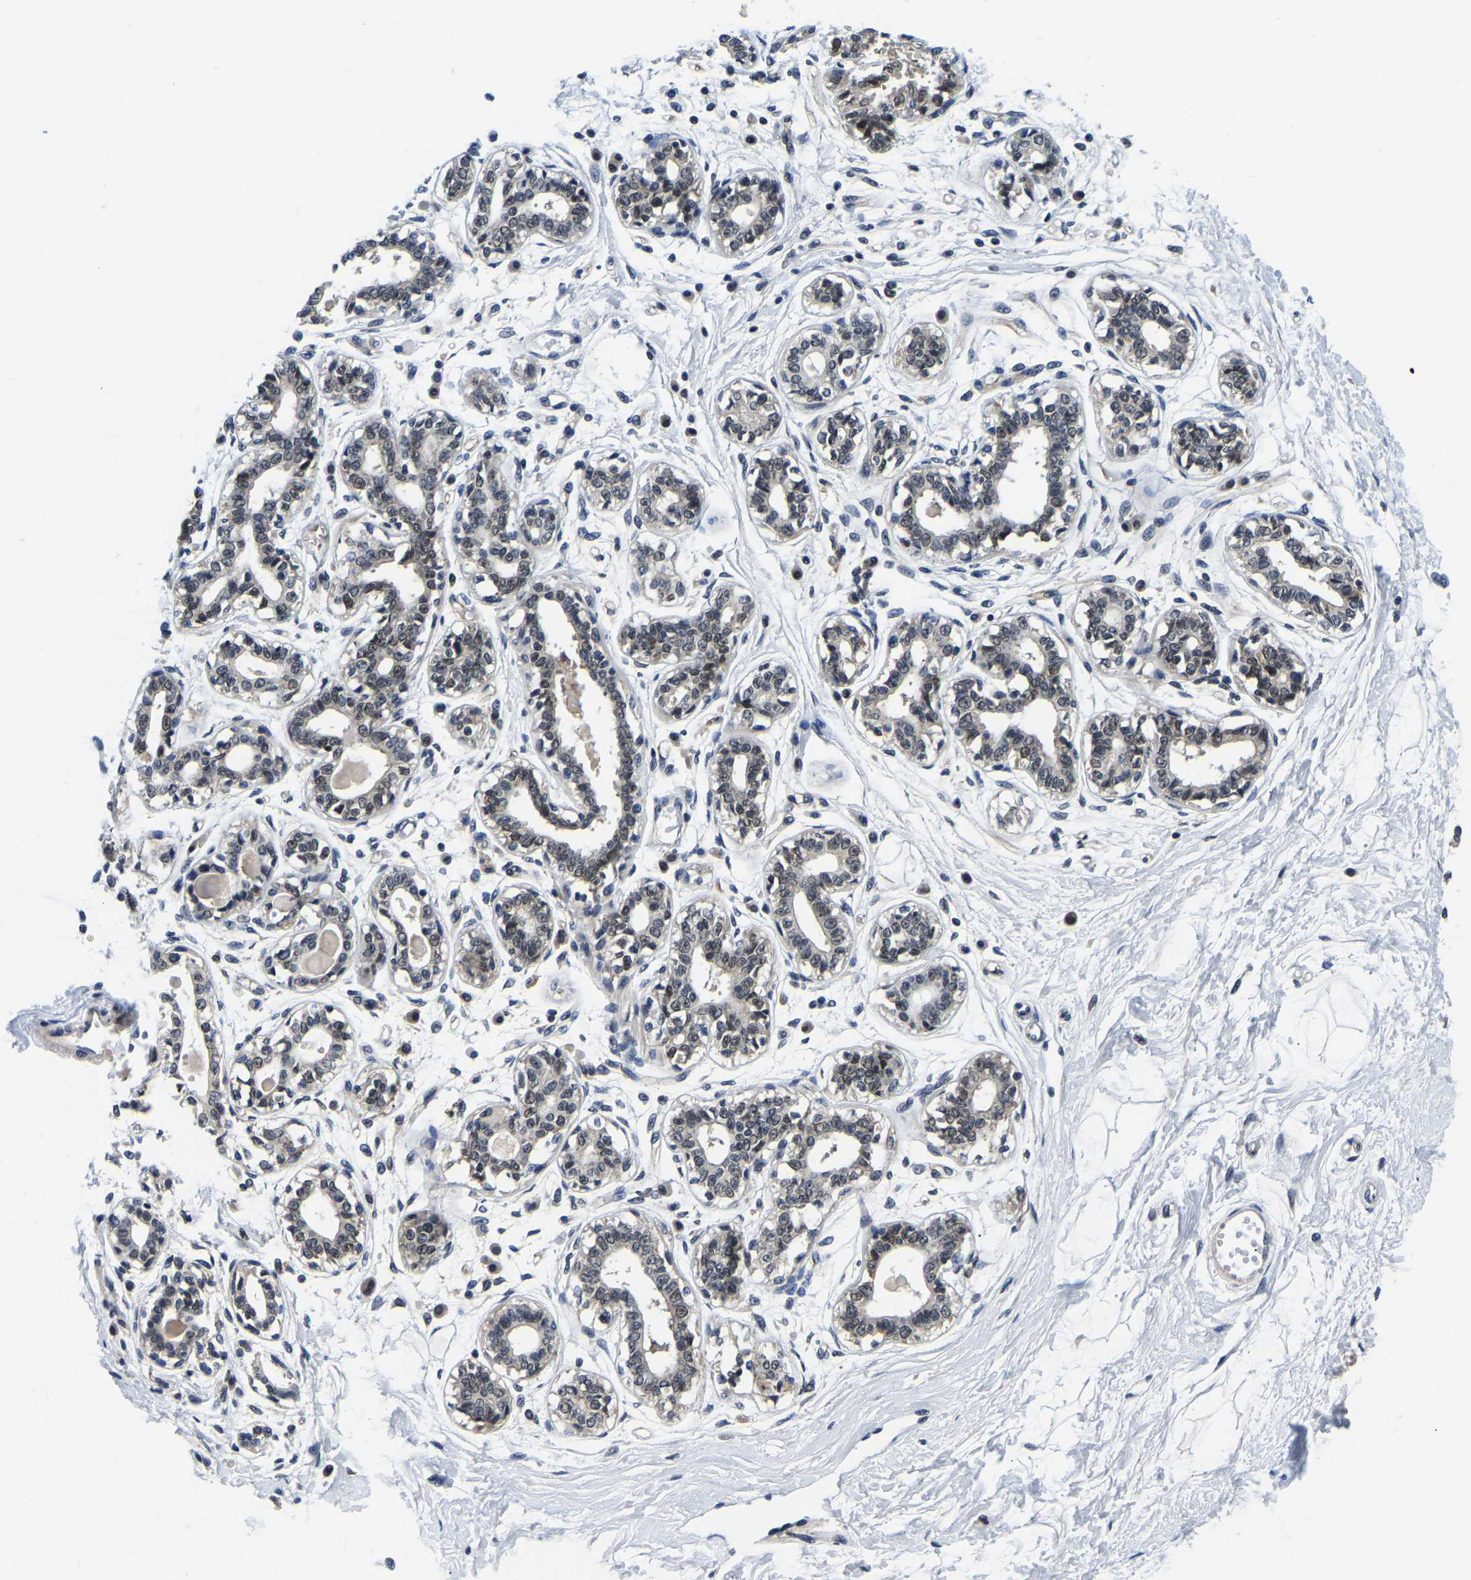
{"staining": {"intensity": "negative", "quantity": "none", "location": "none"}, "tissue": "breast", "cell_type": "Adipocytes", "image_type": "normal", "snomed": [{"axis": "morphology", "description": "Normal tissue, NOS"}, {"axis": "topography", "description": "Breast"}], "caption": "Histopathology image shows no significant protein staining in adipocytes of normal breast. (Stains: DAB immunohistochemistry (IHC) with hematoxylin counter stain, Microscopy: brightfield microscopy at high magnification).", "gene": "POLDIP3", "patient": {"sex": "female", "age": 45}}